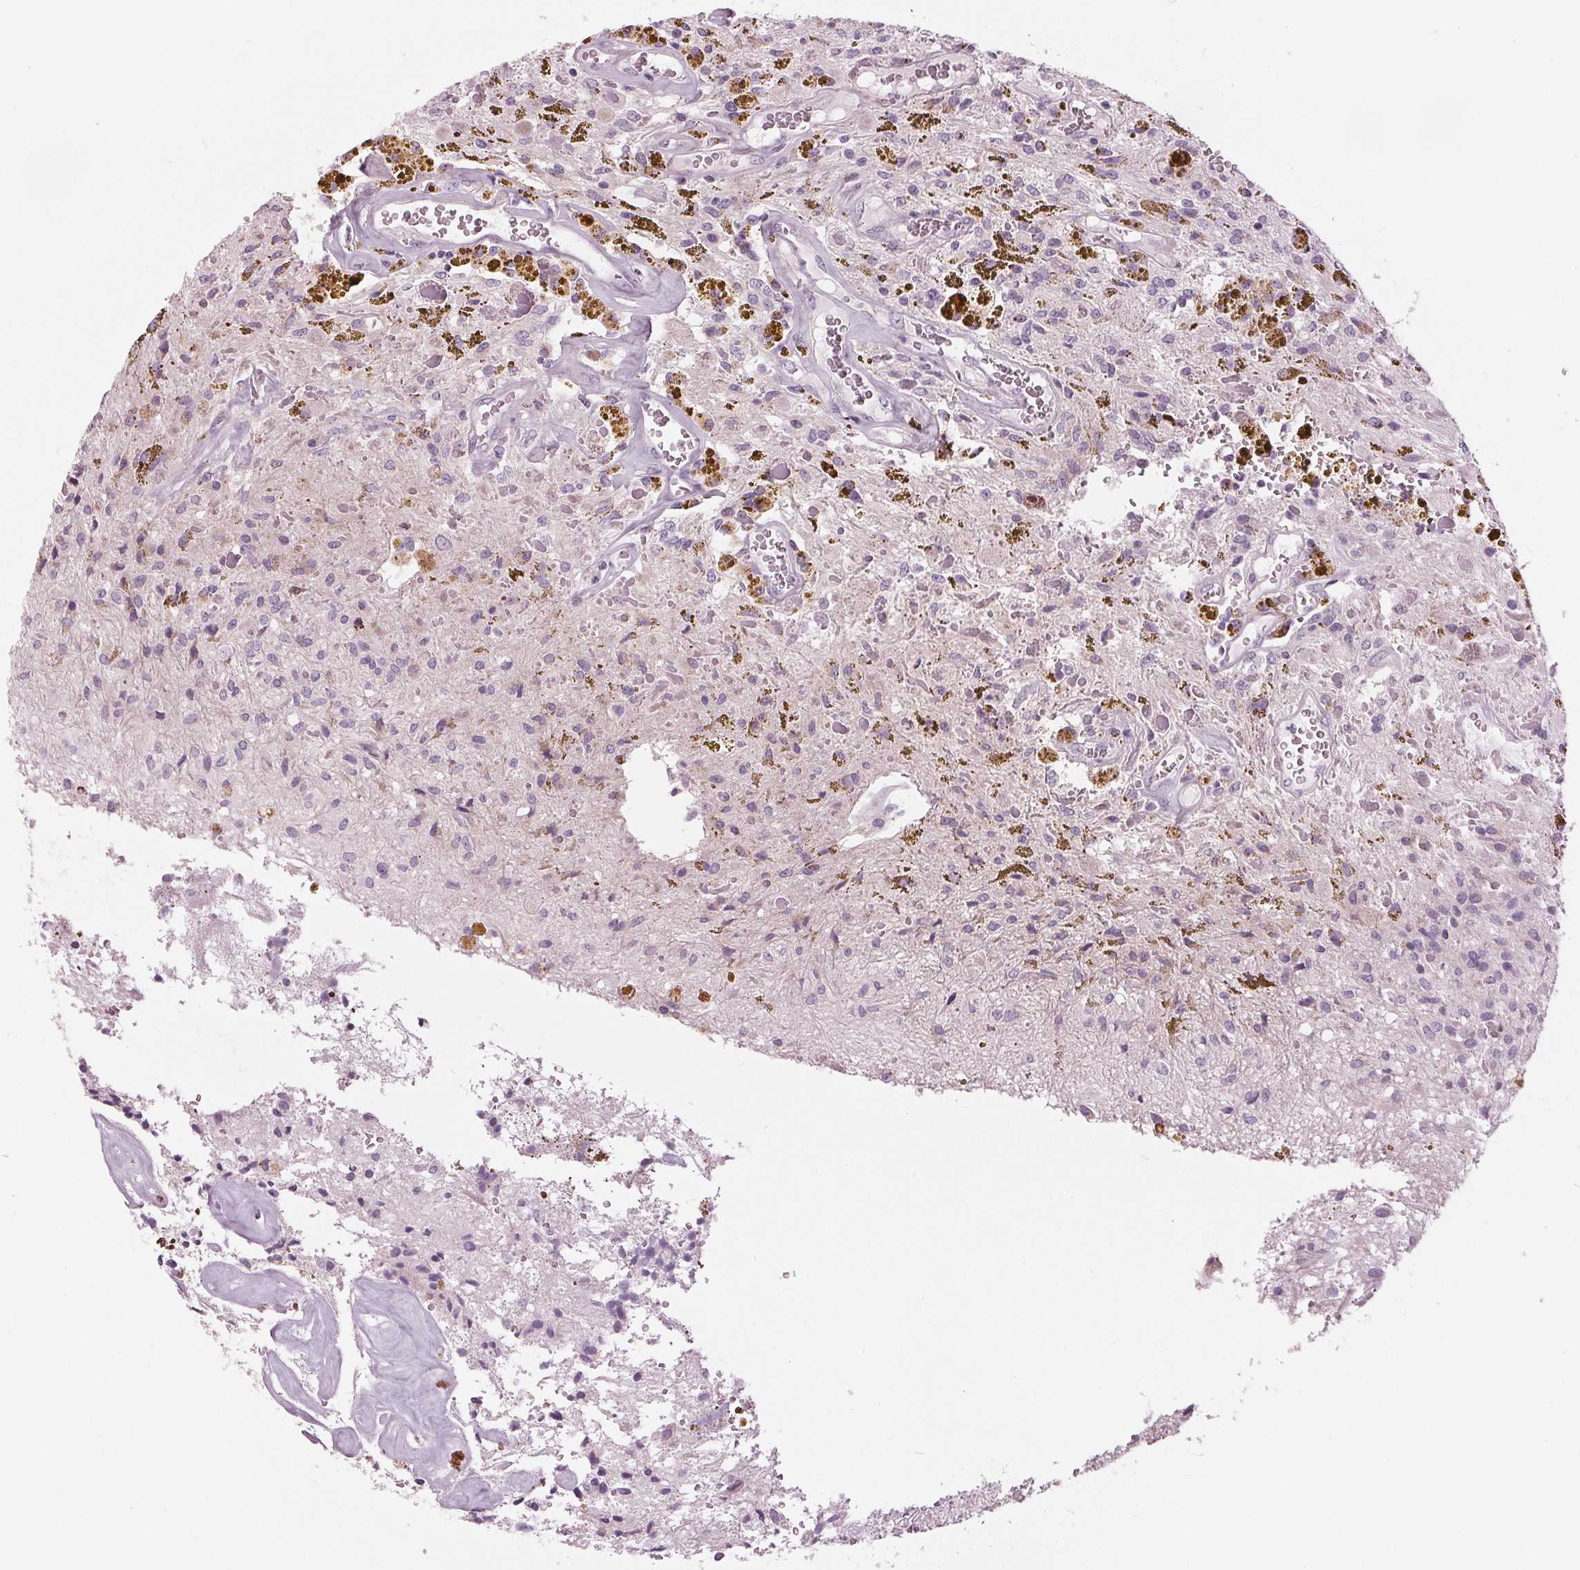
{"staining": {"intensity": "negative", "quantity": "none", "location": "none"}, "tissue": "glioma", "cell_type": "Tumor cells", "image_type": "cancer", "snomed": [{"axis": "morphology", "description": "Glioma, malignant, Low grade"}, {"axis": "topography", "description": "Cerebellum"}], "caption": "IHC image of glioma stained for a protein (brown), which displays no positivity in tumor cells. (DAB (3,3'-diaminobenzidine) immunohistochemistry (IHC) visualized using brightfield microscopy, high magnification).", "gene": "SAMD4A", "patient": {"sex": "female", "age": 14}}